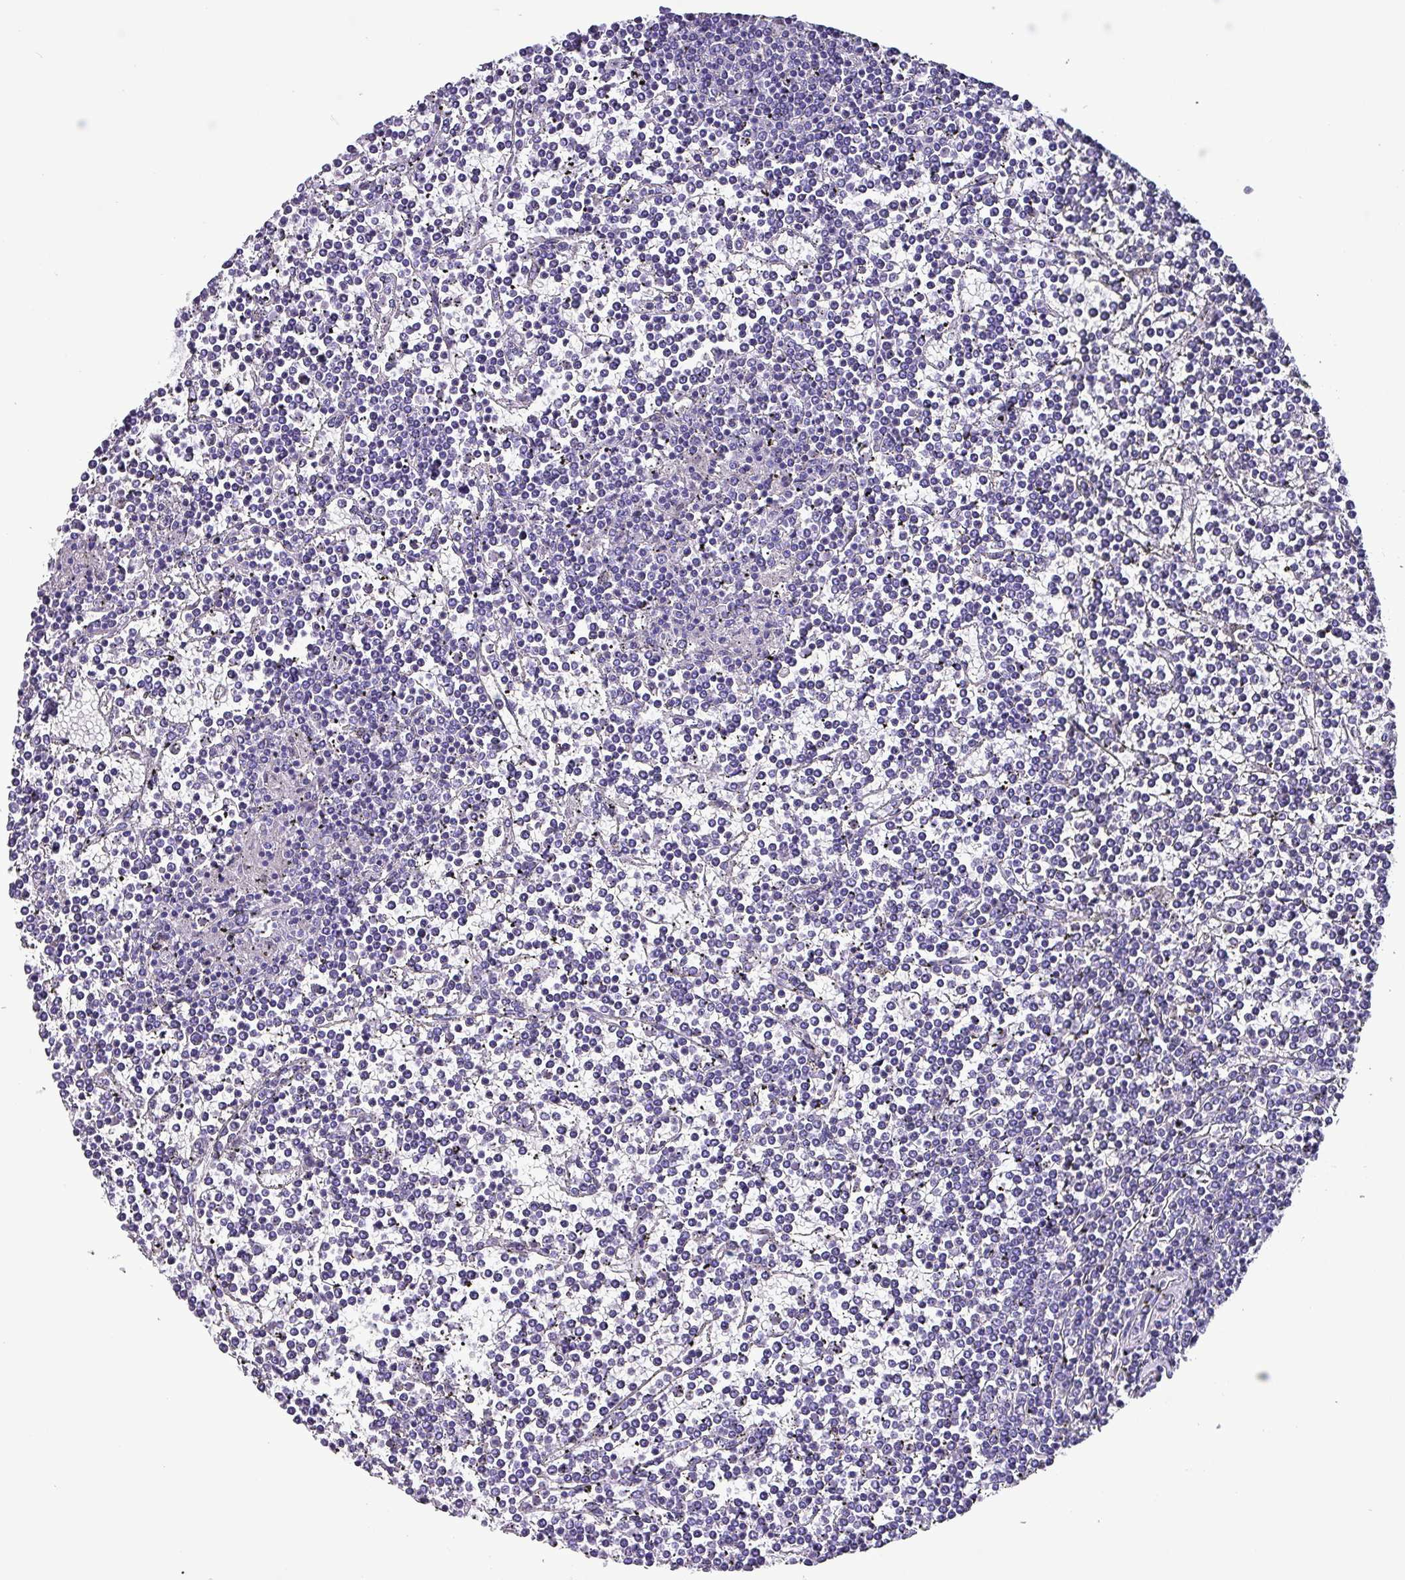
{"staining": {"intensity": "negative", "quantity": "none", "location": "none"}, "tissue": "lymphoma", "cell_type": "Tumor cells", "image_type": "cancer", "snomed": [{"axis": "morphology", "description": "Malignant lymphoma, non-Hodgkin's type, Low grade"}, {"axis": "topography", "description": "Spleen"}], "caption": "Tumor cells show no significant positivity in lymphoma. (Stains: DAB immunohistochemistry with hematoxylin counter stain, Microscopy: brightfield microscopy at high magnification).", "gene": "KRT6C", "patient": {"sex": "female", "age": 19}}